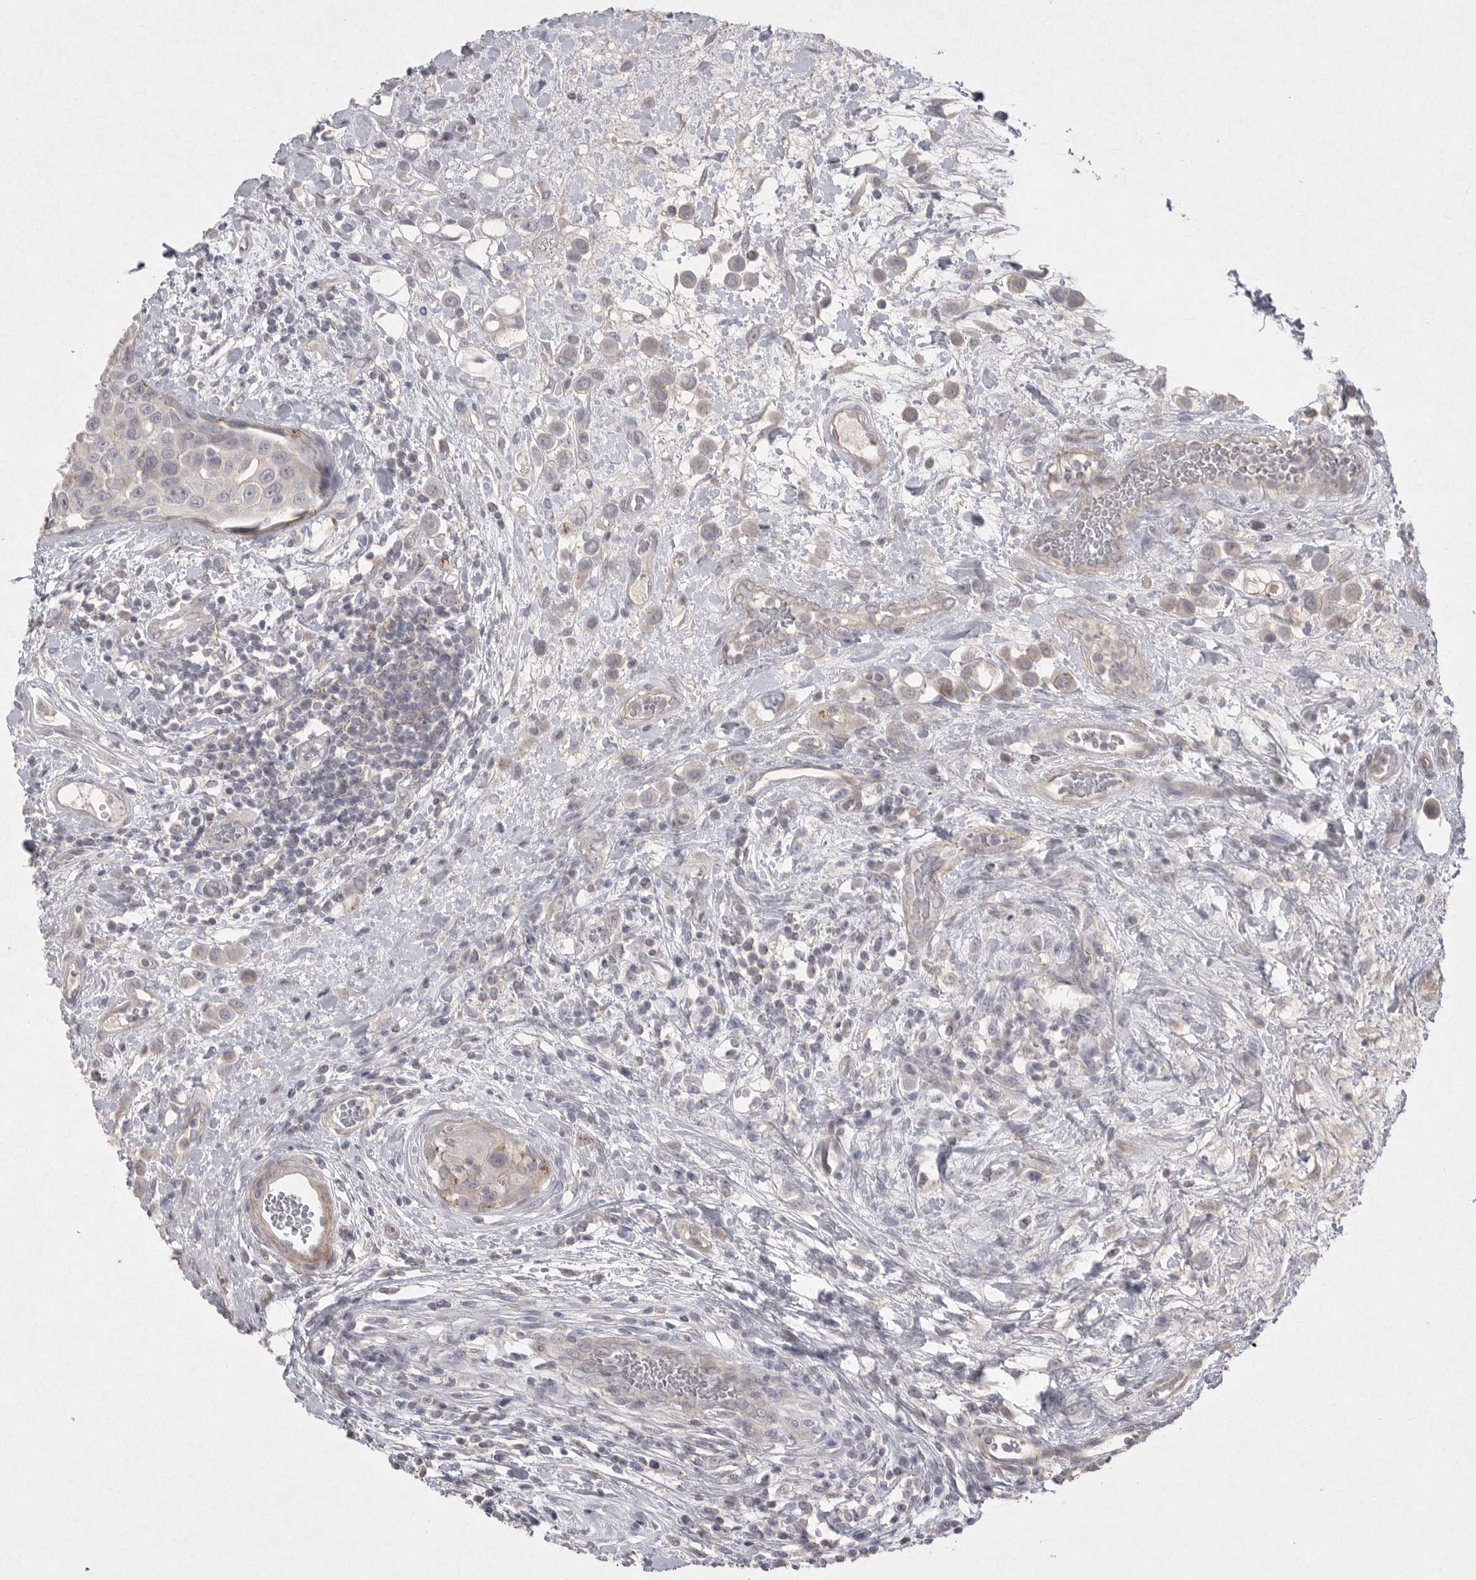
{"staining": {"intensity": "weak", "quantity": "<25%", "location": "cytoplasmic/membranous"}, "tissue": "urothelial cancer", "cell_type": "Tumor cells", "image_type": "cancer", "snomed": [{"axis": "morphology", "description": "Urothelial carcinoma, High grade"}, {"axis": "topography", "description": "Urinary bladder"}], "caption": "Immunohistochemical staining of human high-grade urothelial carcinoma demonstrates no significant positivity in tumor cells.", "gene": "VANGL2", "patient": {"sex": "male", "age": 50}}